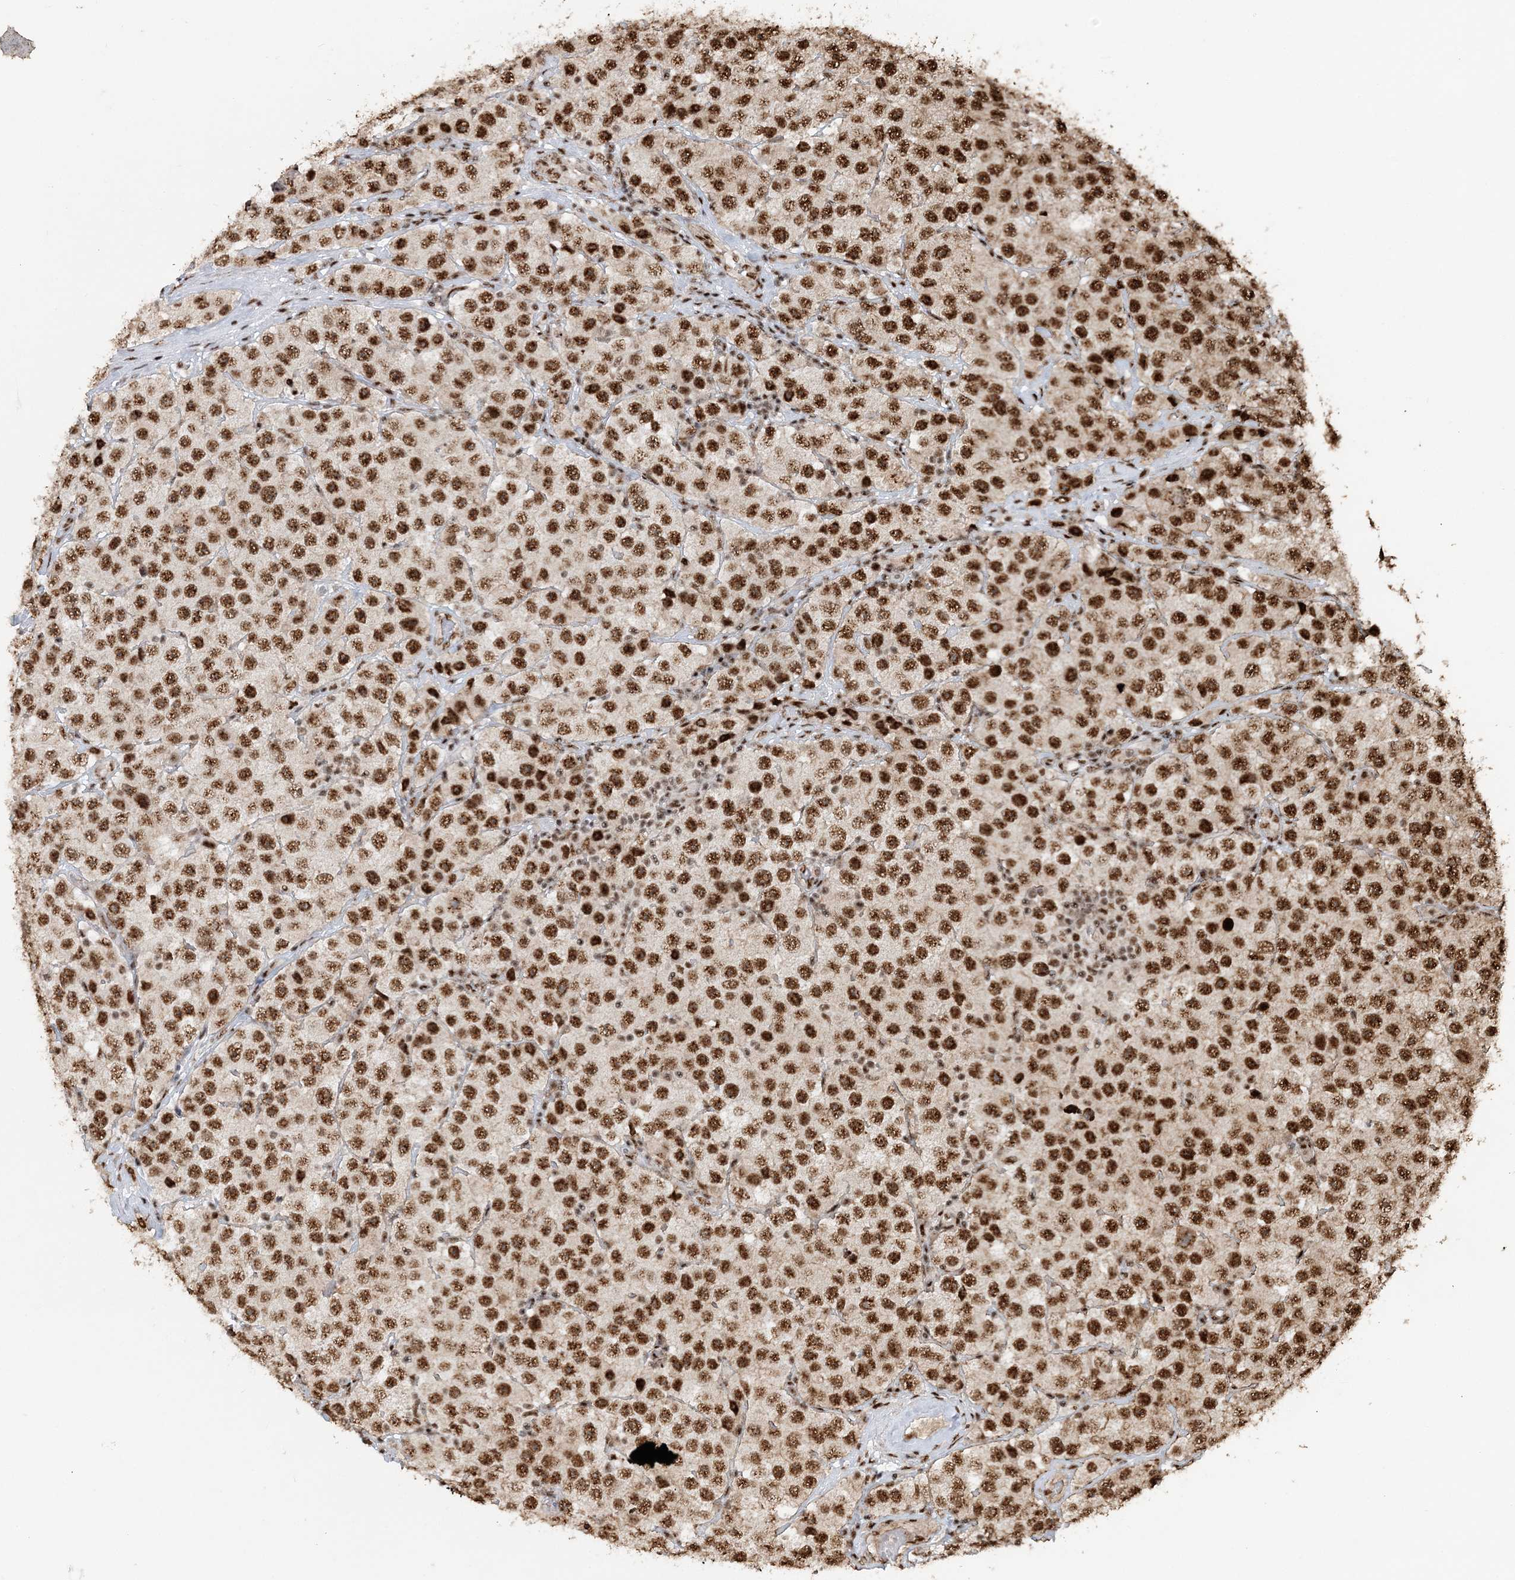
{"staining": {"intensity": "strong", "quantity": ">75%", "location": "nuclear"}, "tissue": "testis cancer", "cell_type": "Tumor cells", "image_type": "cancer", "snomed": [{"axis": "morphology", "description": "Seminoma, NOS"}, {"axis": "topography", "description": "Testis"}], "caption": "Immunohistochemistry (IHC) image of neoplastic tissue: human testis cancer stained using immunohistochemistry demonstrates high levels of strong protein expression localized specifically in the nuclear of tumor cells, appearing as a nuclear brown color.", "gene": "EXOSC8", "patient": {"sex": "male", "age": 28}}